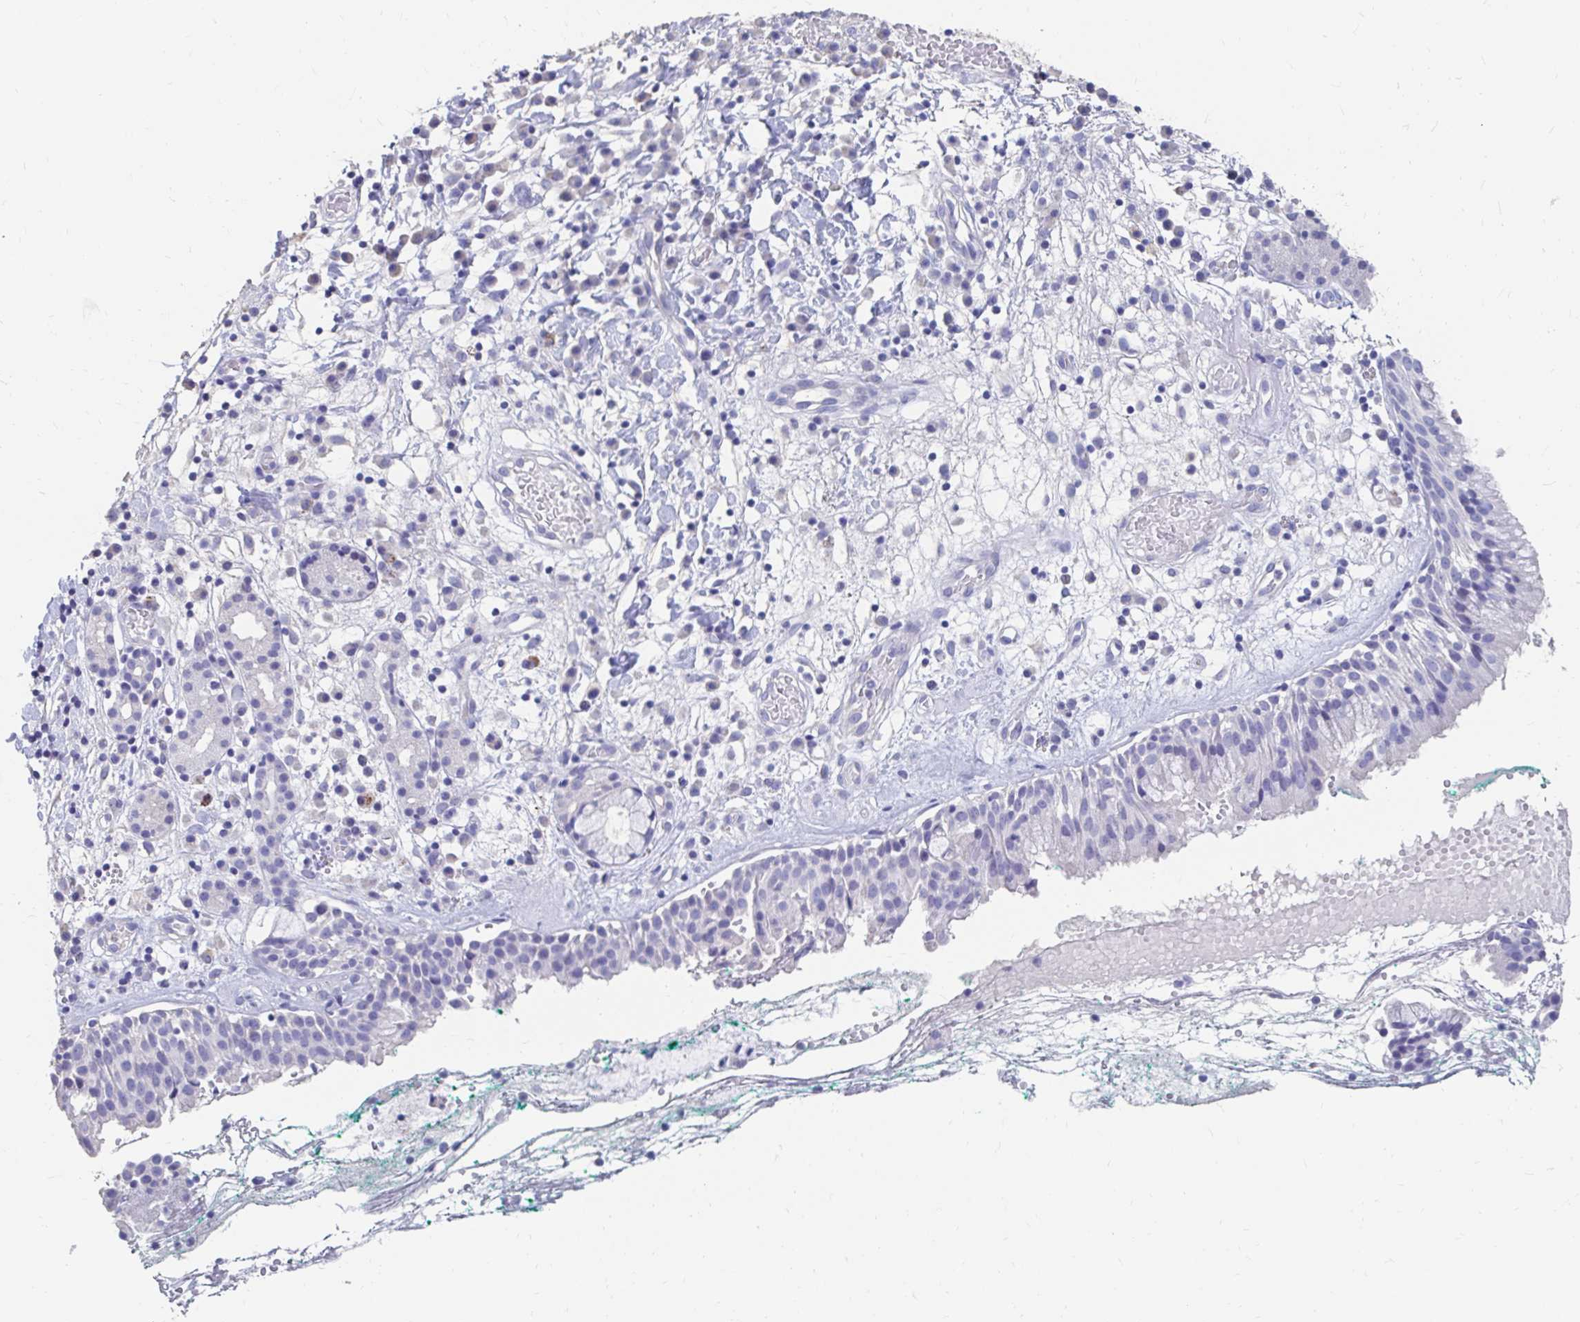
{"staining": {"intensity": "negative", "quantity": "none", "location": "none"}, "tissue": "nasopharynx", "cell_type": "Respiratory epithelial cells", "image_type": "normal", "snomed": [{"axis": "morphology", "description": "Normal tissue, NOS"}, {"axis": "morphology", "description": "Basal cell carcinoma"}, {"axis": "topography", "description": "Cartilage tissue"}, {"axis": "topography", "description": "Nasopharynx"}, {"axis": "topography", "description": "Oral tissue"}], "caption": "An immunohistochemistry photomicrograph of normal nasopharynx is shown. There is no staining in respiratory epithelial cells of nasopharynx. Nuclei are stained in blue.", "gene": "LAMC3", "patient": {"sex": "female", "age": 77}}